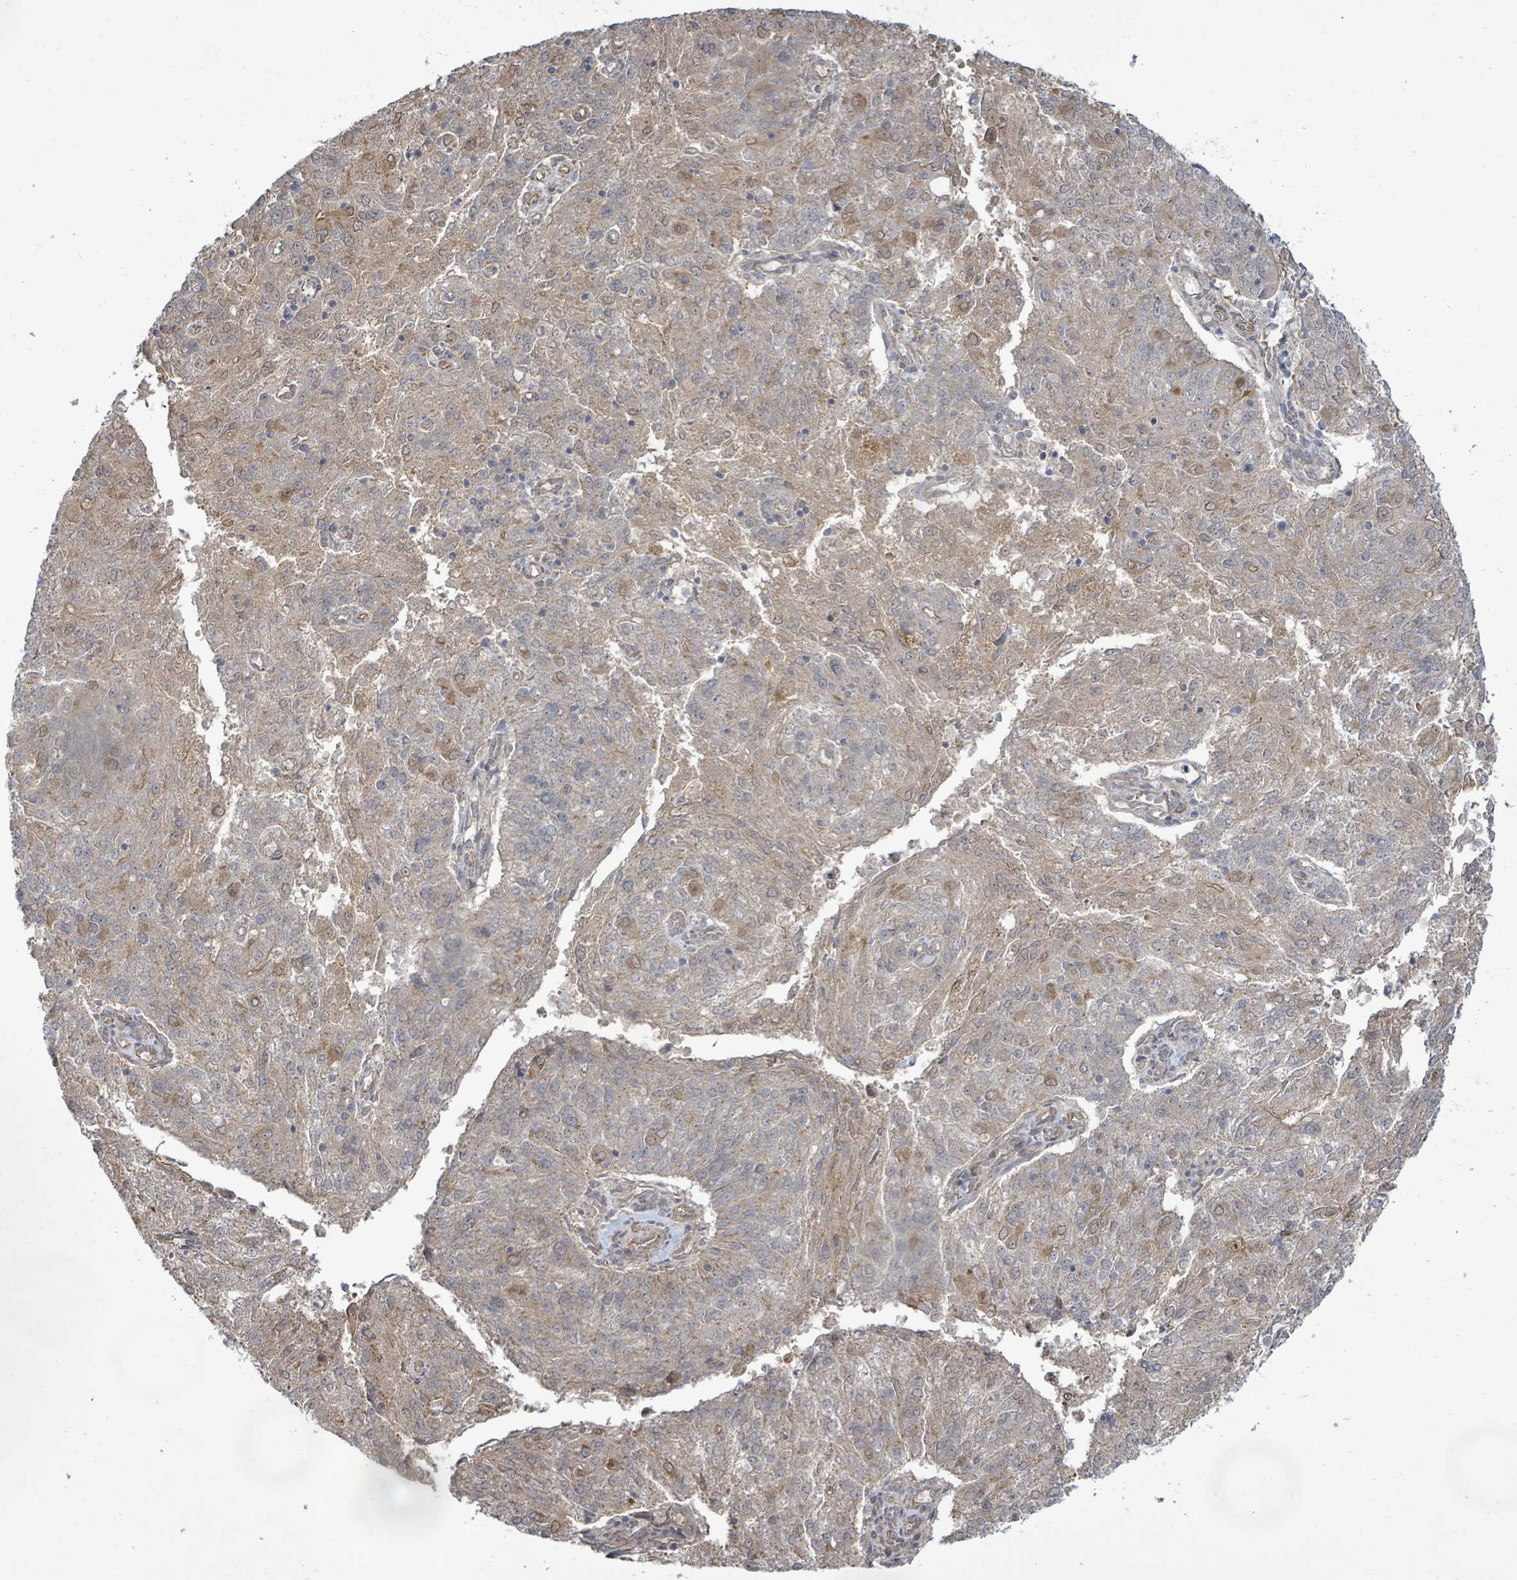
{"staining": {"intensity": "weak", "quantity": "25%-75%", "location": "cytoplasmic/membranous"}, "tissue": "endometrial cancer", "cell_type": "Tumor cells", "image_type": "cancer", "snomed": [{"axis": "morphology", "description": "Adenocarcinoma, NOS"}, {"axis": "topography", "description": "Endometrium"}], "caption": "Protein expression by immunohistochemistry (IHC) displays weak cytoplasmic/membranous expression in approximately 25%-75% of tumor cells in endometrial cancer (adenocarcinoma).", "gene": "KBTBD11", "patient": {"sex": "female", "age": 82}}